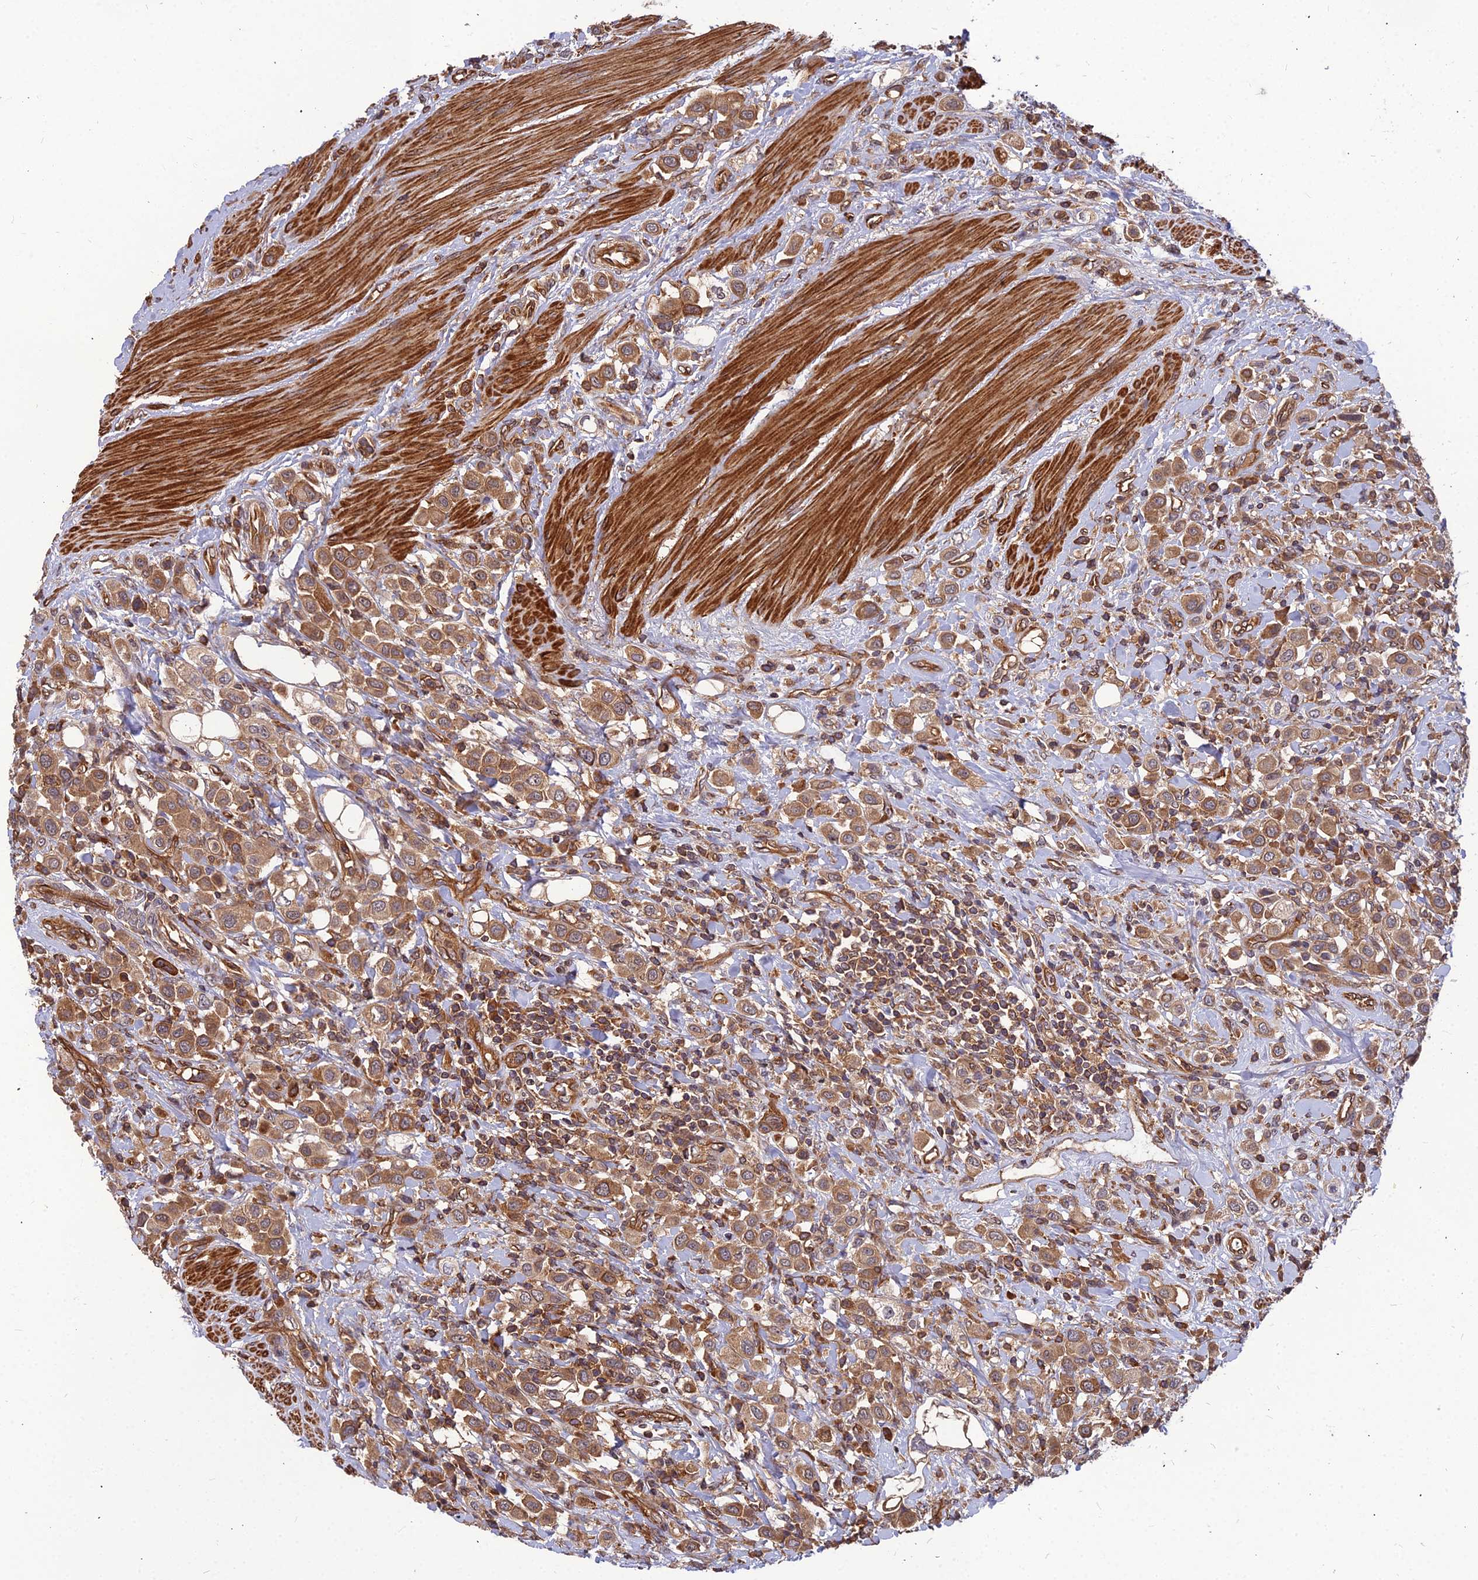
{"staining": {"intensity": "moderate", "quantity": ">75%", "location": "cytoplasmic/membranous"}, "tissue": "urothelial cancer", "cell_type": "Tumor cells", "image_type": "cancer", "snomed": [{"axis": "morphology", "description": "Urothelial carcinoma, High grade"}, {"axis": "topography", "description": "Urinary bladder"}], "caption": "High-magnification brightfield microscopy of high-grade urothelial carcinoma stained with DAB (3,3'-diaminobenzidine) (brown) and counterstained with hematoxylin (blue). tumor cells exhibit moderate cytoplasmic/membranous staining is identified in about>75% of cells. The protein of interest is stained brown, and the nuclei are stained in blue (DAB IHC with brightfield microscopy, high magnification).", "gene": "ZNF467", "patient": {"sex": "male", "age": 50}}